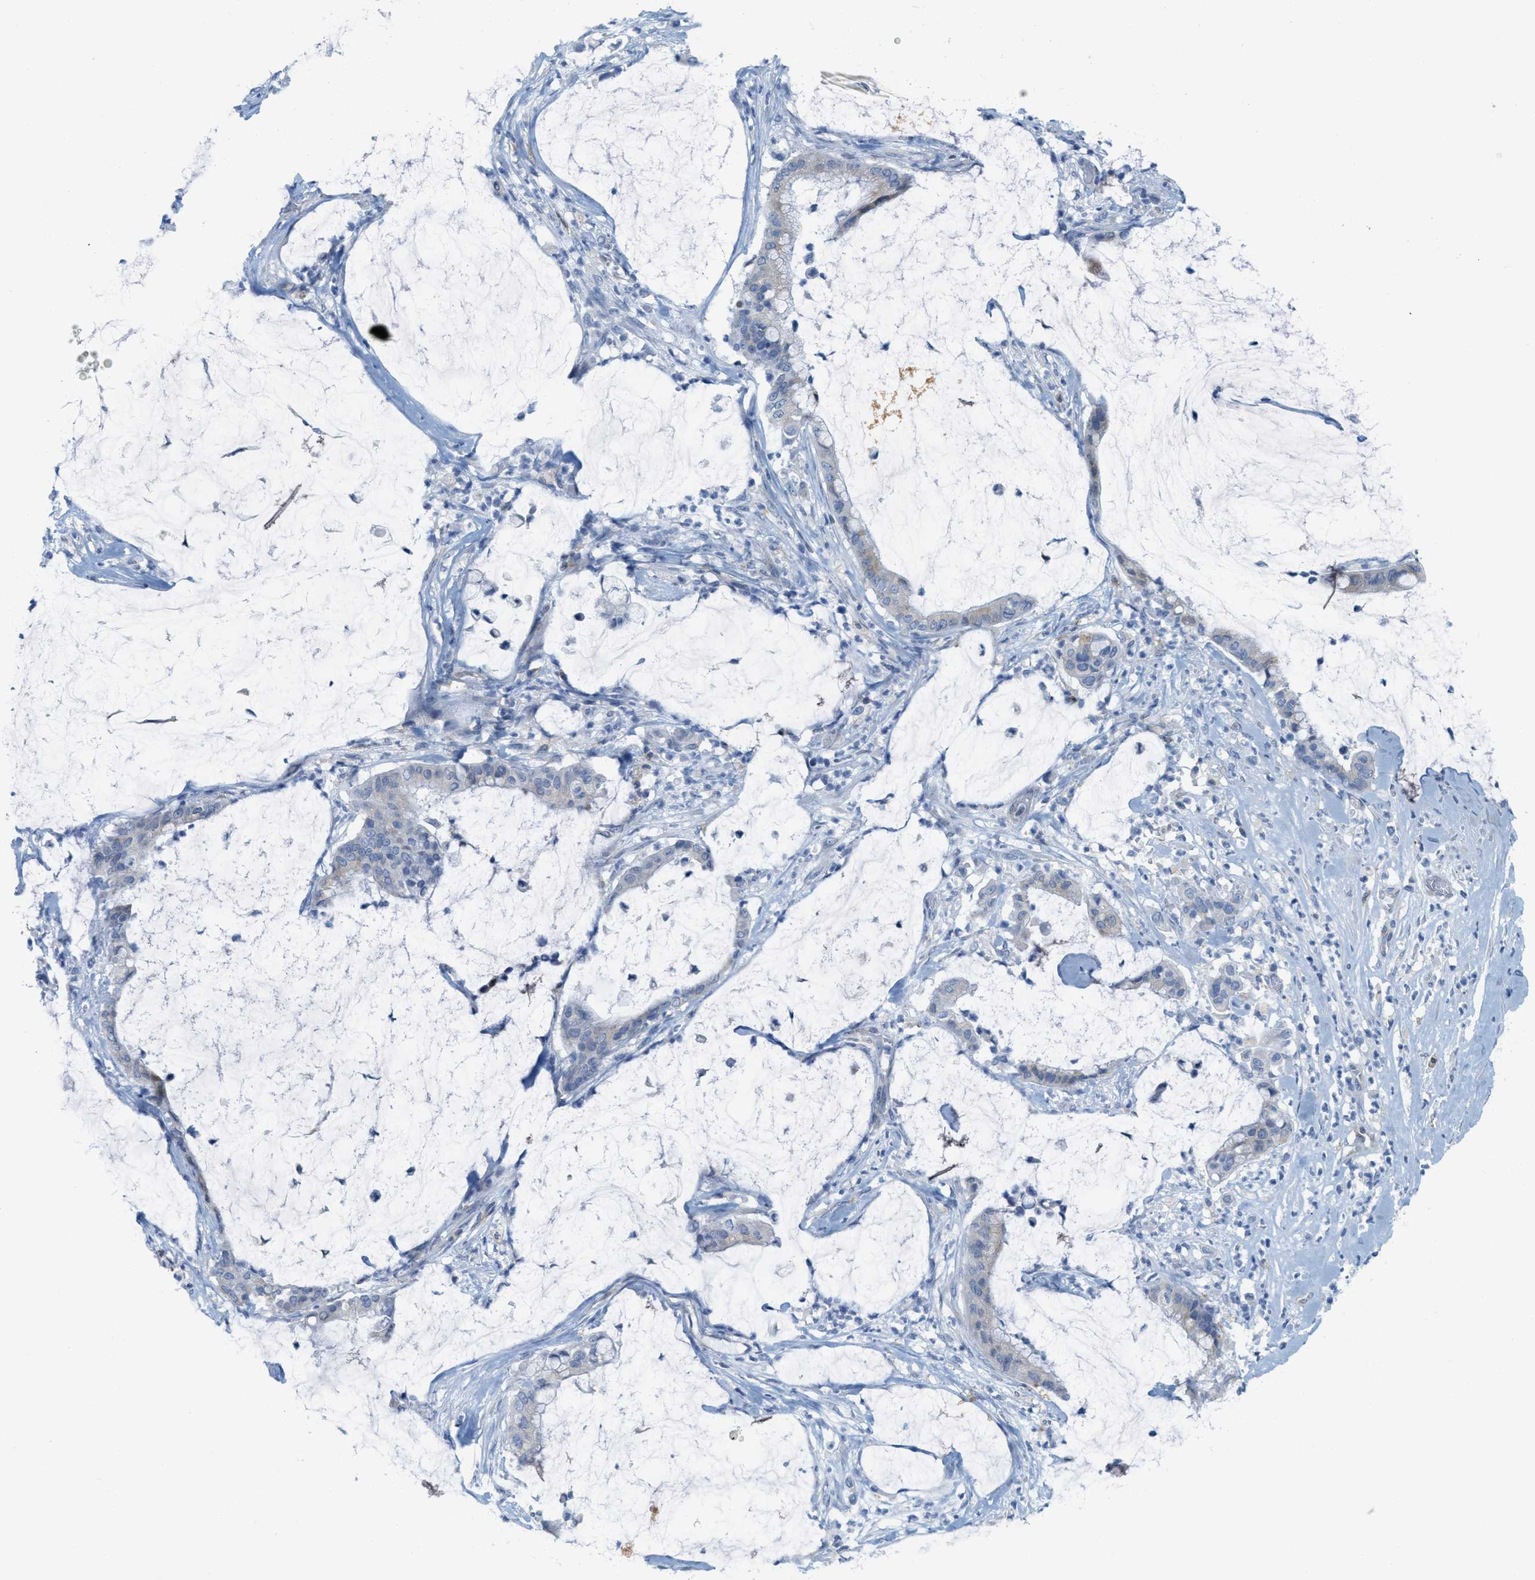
{"staining": {"intensity": "negative", "quantity": "none", "location": "none"}, "tissue": "pancreatic cancer", "cell_type": "Tumor cells", "image_type": "cancer", "snomed": [{"axis": "morphology", "description": "Adenocarcinoma, NOS"}, {"axis": "topography", "description": "Pancreas"}], "caption": "Immunohistochemistry (IHC) image of neoplastic tissue: pancreatic cancer (adenocarcinoma) stained with DAB reveals no significant protein positivity in tumor cells. (DAB (3,3'-diaminobenzidine) IHC visualized using brightfield microscopy, high magnification).", "gene": "TEX264", "patient": {"sex": "male", "age": 41}}